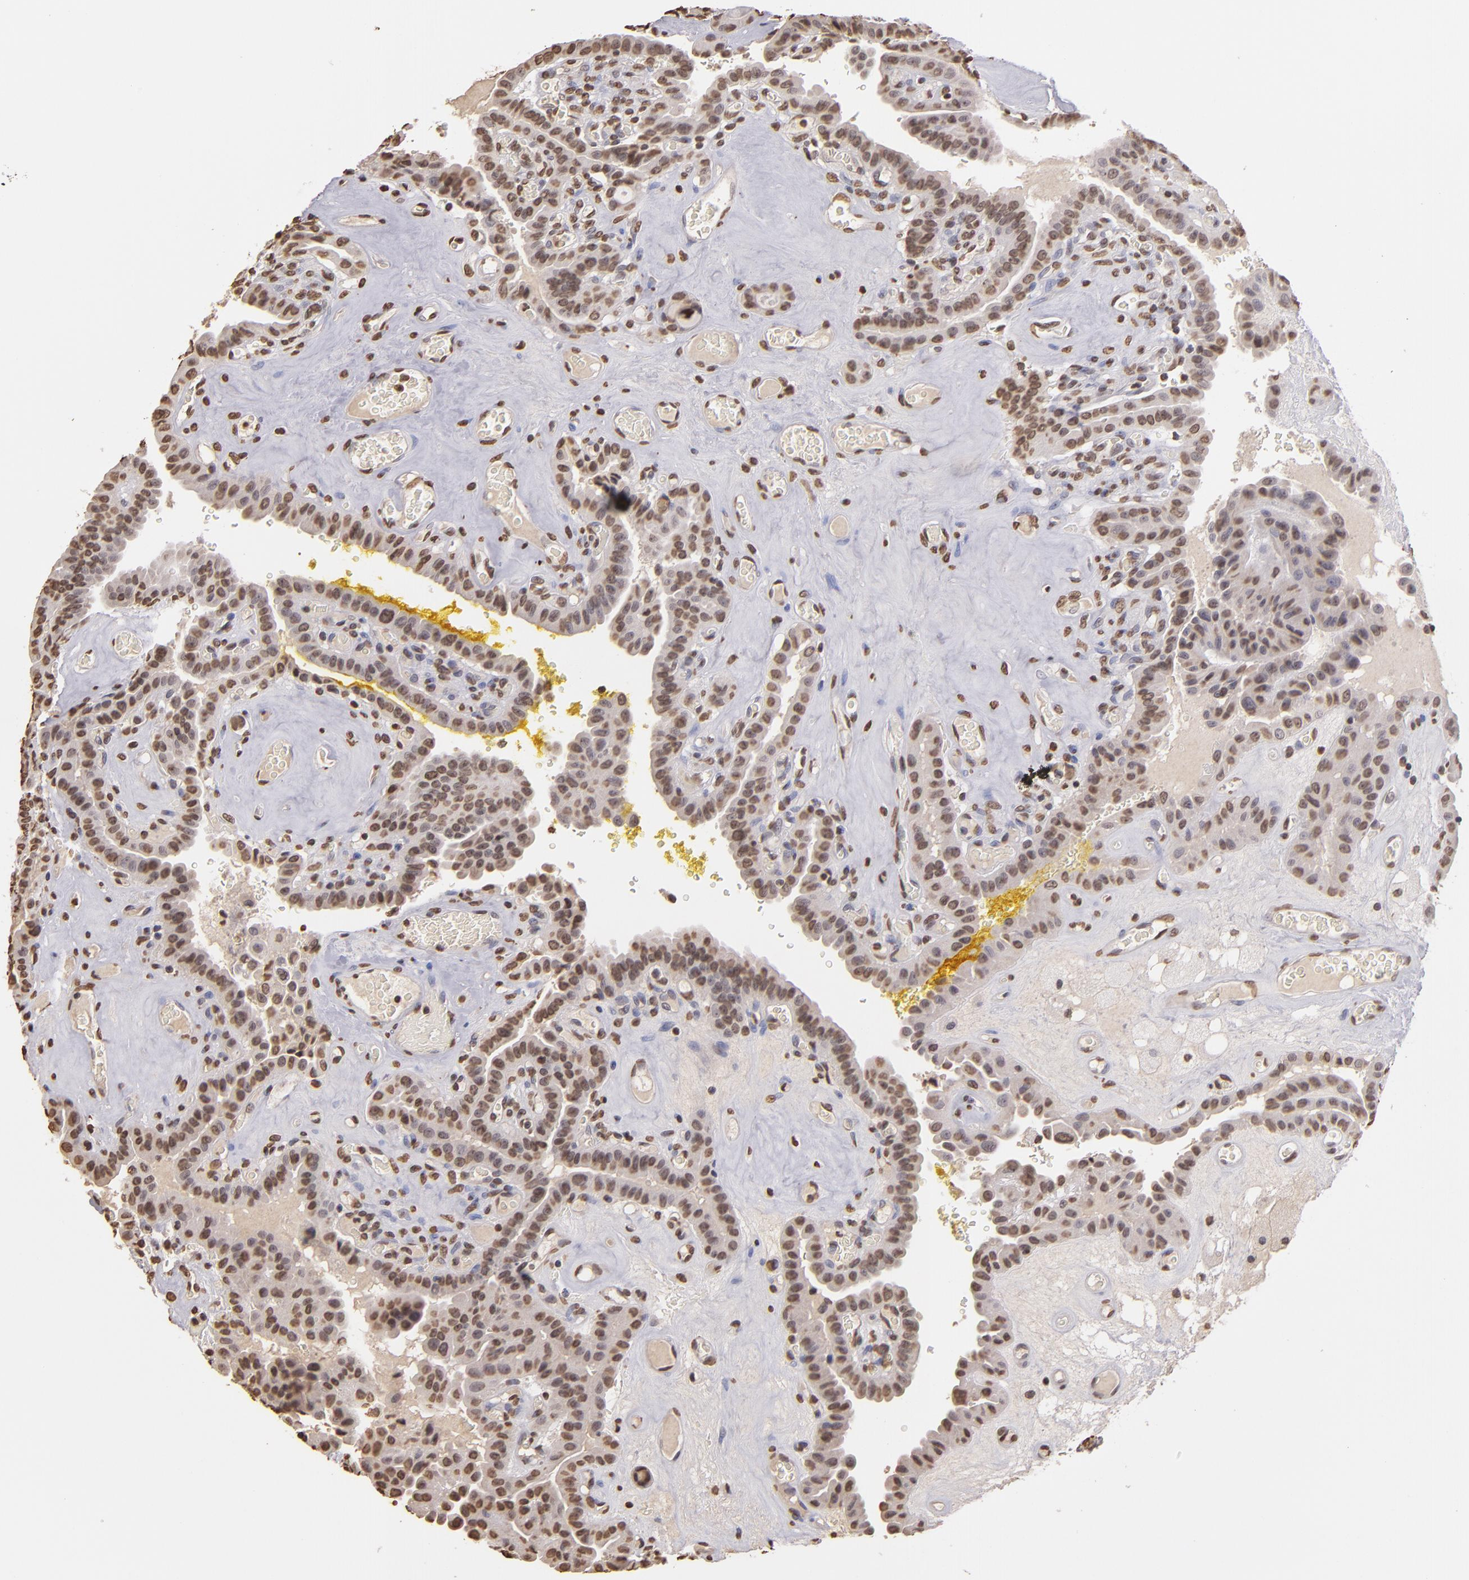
{"staining": {"intensity": "moderate", "quantity": ">75%", "location": "nuclear"}, "tissue": "thyroid cancer", "cell_type": "Tumor cells", "image_type": "cancer", "snomed": [{"axis": "morphology", "description": "Papillary adenocarcinoma, NOS"}, {"axis": "topography", "description": "Thyroid gland"}], "caption": "Immunohistochemistry (IHC) of papillary adenocarcinoma (thyroid) demonstrates medium levels of moderate nuclear expression in approximately >75% of tumor cells.", "gene": "LBX1", "patient": {"sex": "male", "age": 87}}